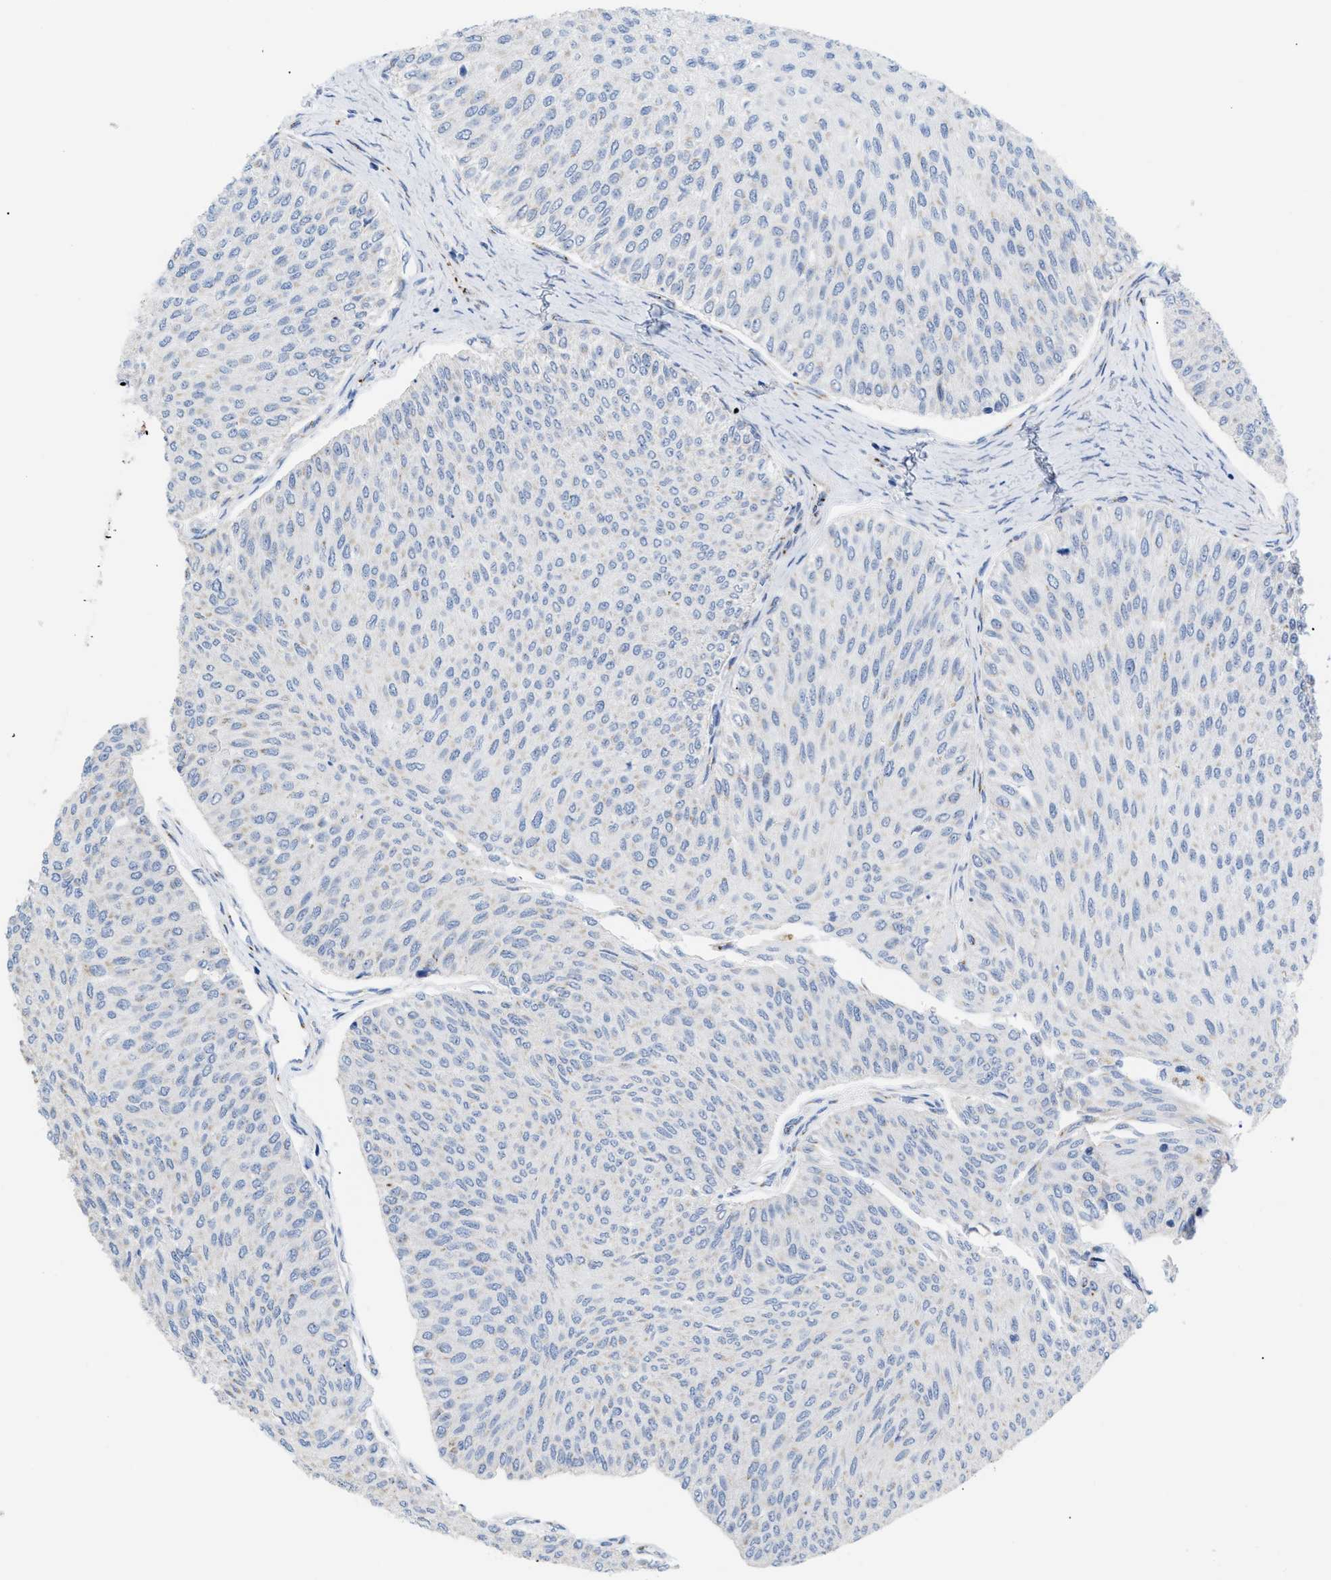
{"staining": {"intensity": "negative", "quantity": "none", "location": "none"}, "tissue": "urothelial cancer", "cell_type": "Tumor cells", "image_type": "cancer", "snomed": [{"axis": "morphology", "description": "Urothelial carcinoma, Low grade"}, {"axis": "topography", "description": "Urinary bladder"}], "caption": "Image shows no significant protein positivity in tumor cells of low-grade urothelial carcinoma. (Stains: DAB IHC with hematoxylin counter stain, Microscopy: brightfield microscopy at high magnification).", "gene": "TMEM17", "patient": {"sex": "male", "age": 78}}